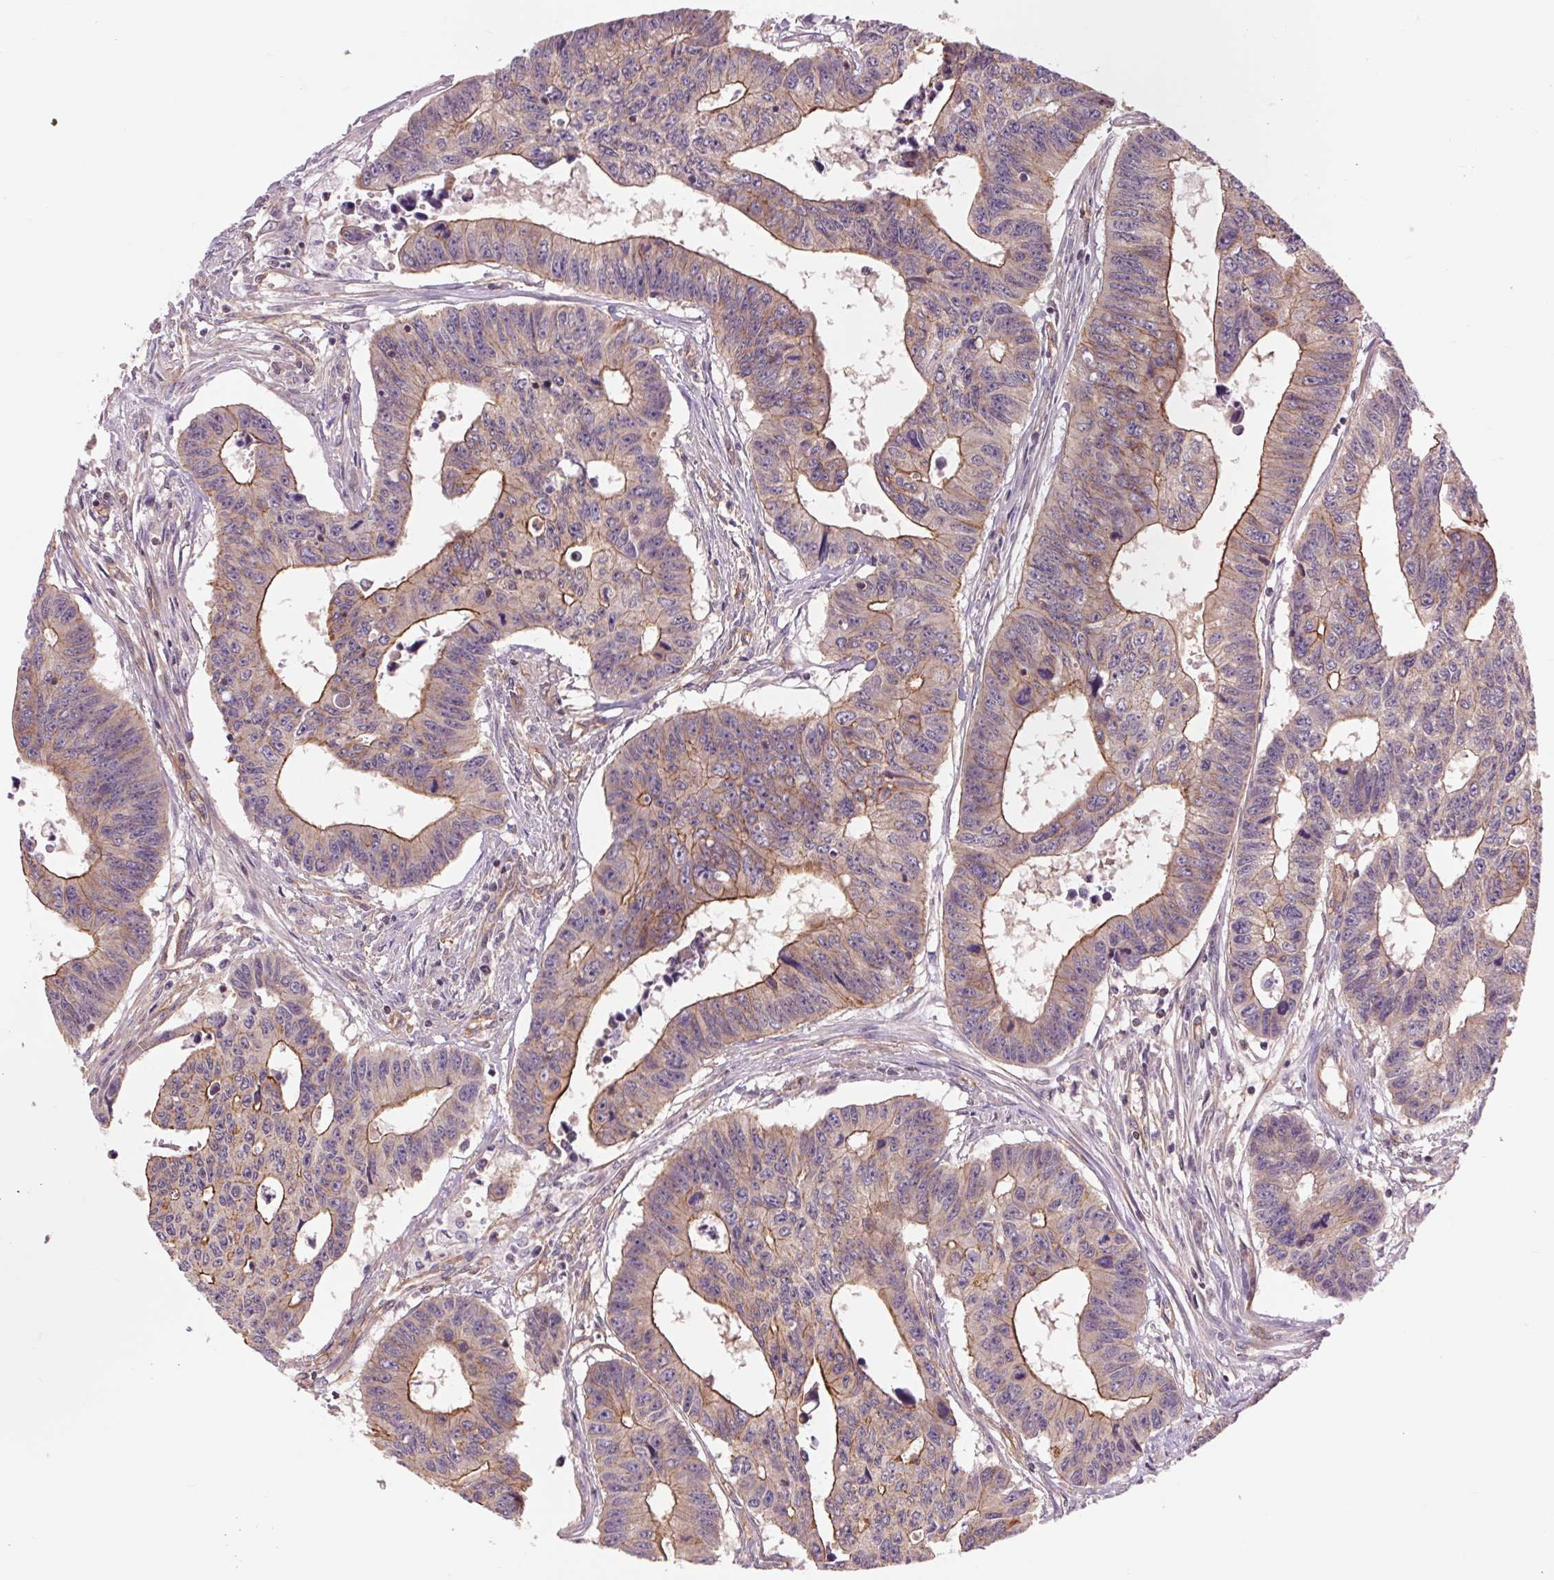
{"staining": {"intensity": "moderate", "quantity": "25%-75%", "location": "cytoplasmic/membranous"}, "tissue": "colorectal cancer", "cell_type": "Tumor cells", "image_type": "cancer", "snomed": [{"axis": "morphology", "description": "Adenocarcinoma, NOS"}, {"axis": "topography", "description": "Rectum"}], "caption": "A micrograph of human colorectal cancer (adenocarcinoma) stained for a protein exhibits moderate cytoplasmic/membranous brown staining in tumor cells. The staining is performed using DAB (3,3'-diaminobenzidine) brown chromogen to label protein expression. The nuclei are counter-stained blue using hematoxylin.", "gene": "SH3RF2", "patient": {"sex": "female", "age": 85}}